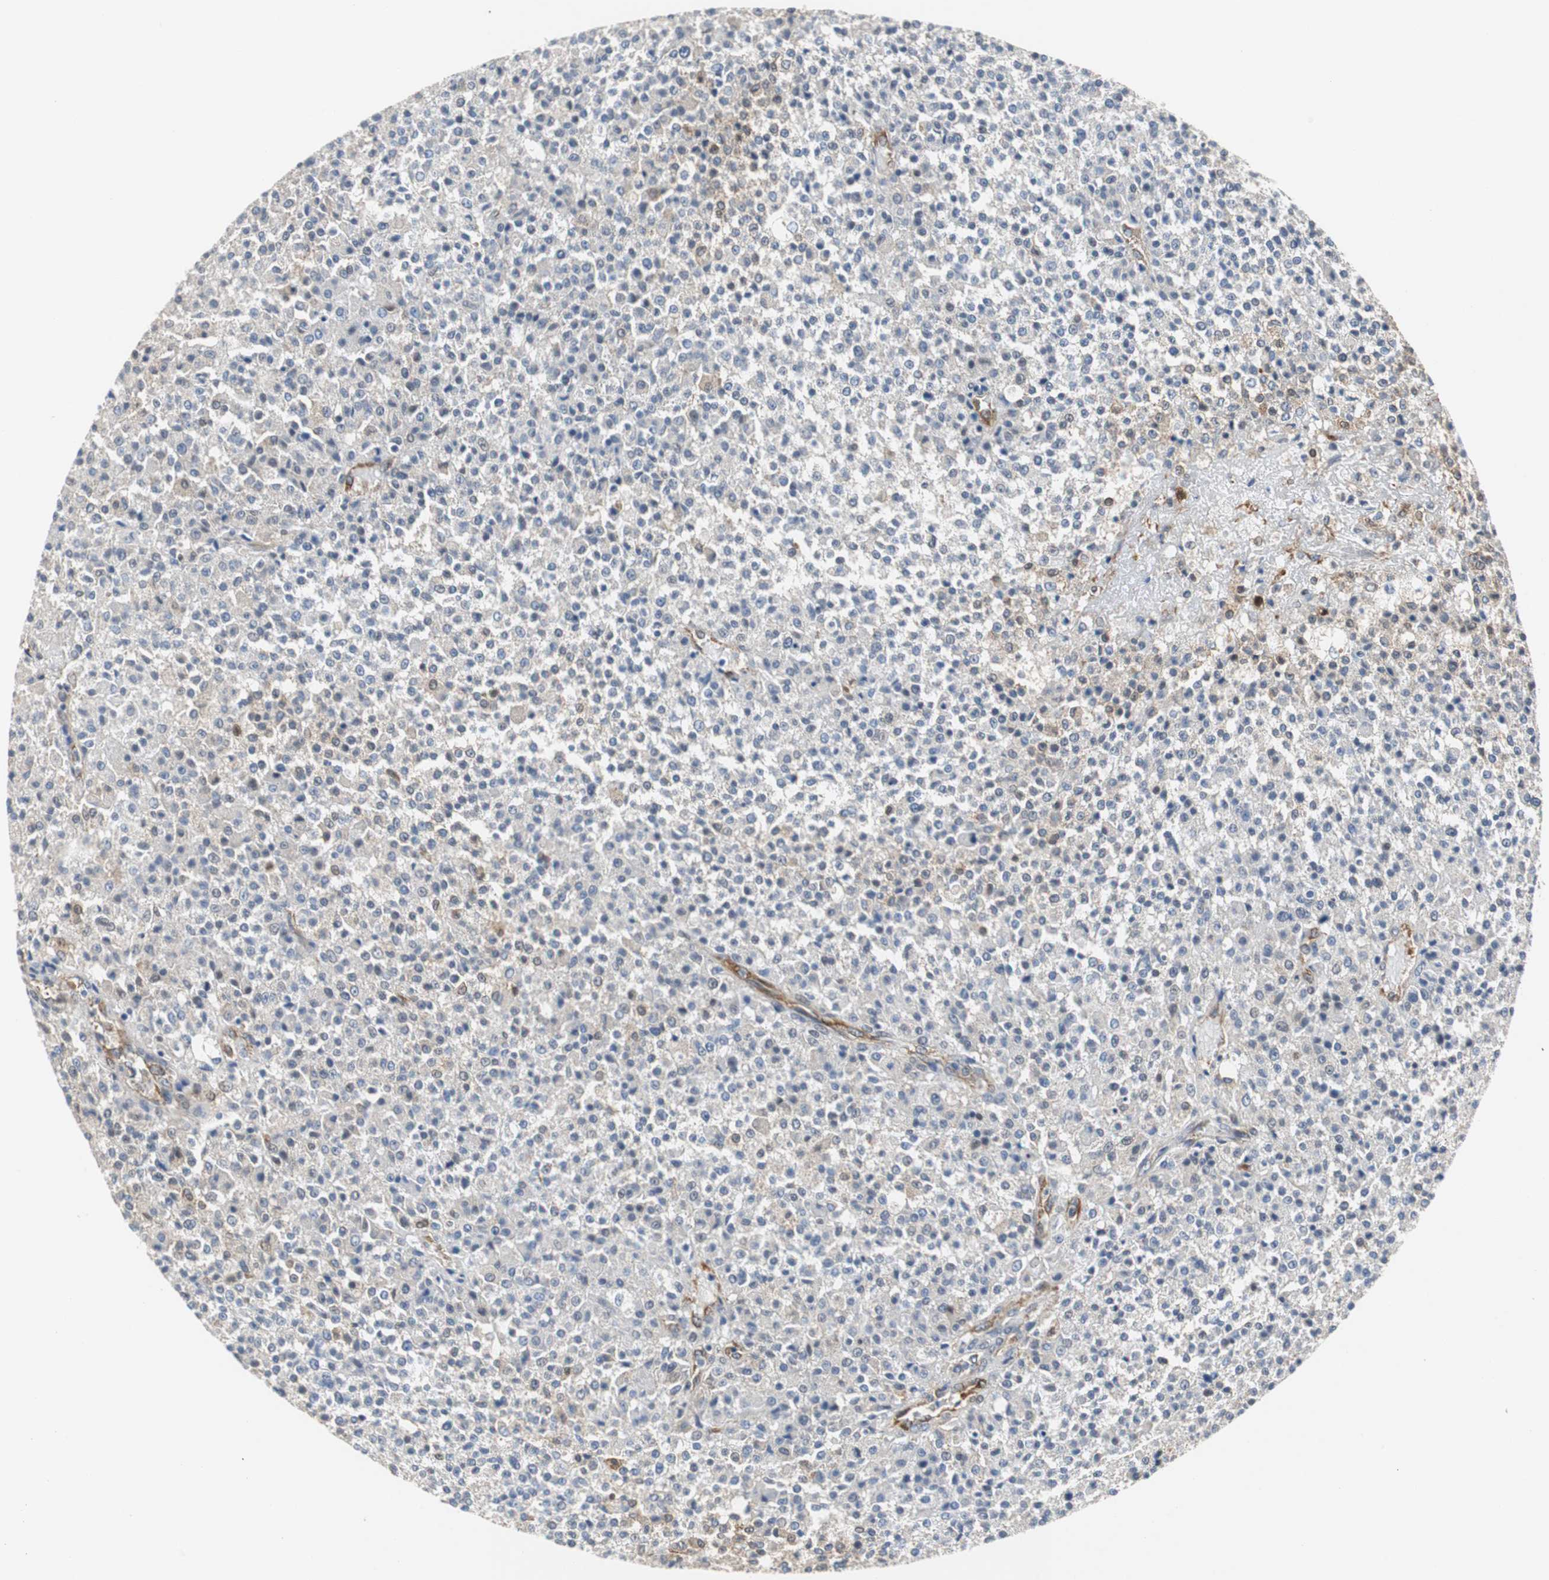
{"staining": {"intensity": "negative", "quantity": "none", "location": "none"}, "tissue": "testis cancer", "cell_type": "Tumor cells", "image_type": "cancer", "snomed": [{"axis": "morphology", "description": "Seminoma, NOS"}, {"axis": "topography", "description": "Testis"}], "caption": "Histopathology image shows no protein expression in tumor cells of seminoma (testis) tissue.", "gene": "ISCU", "patient": {"sex": "male", "age": 59}}